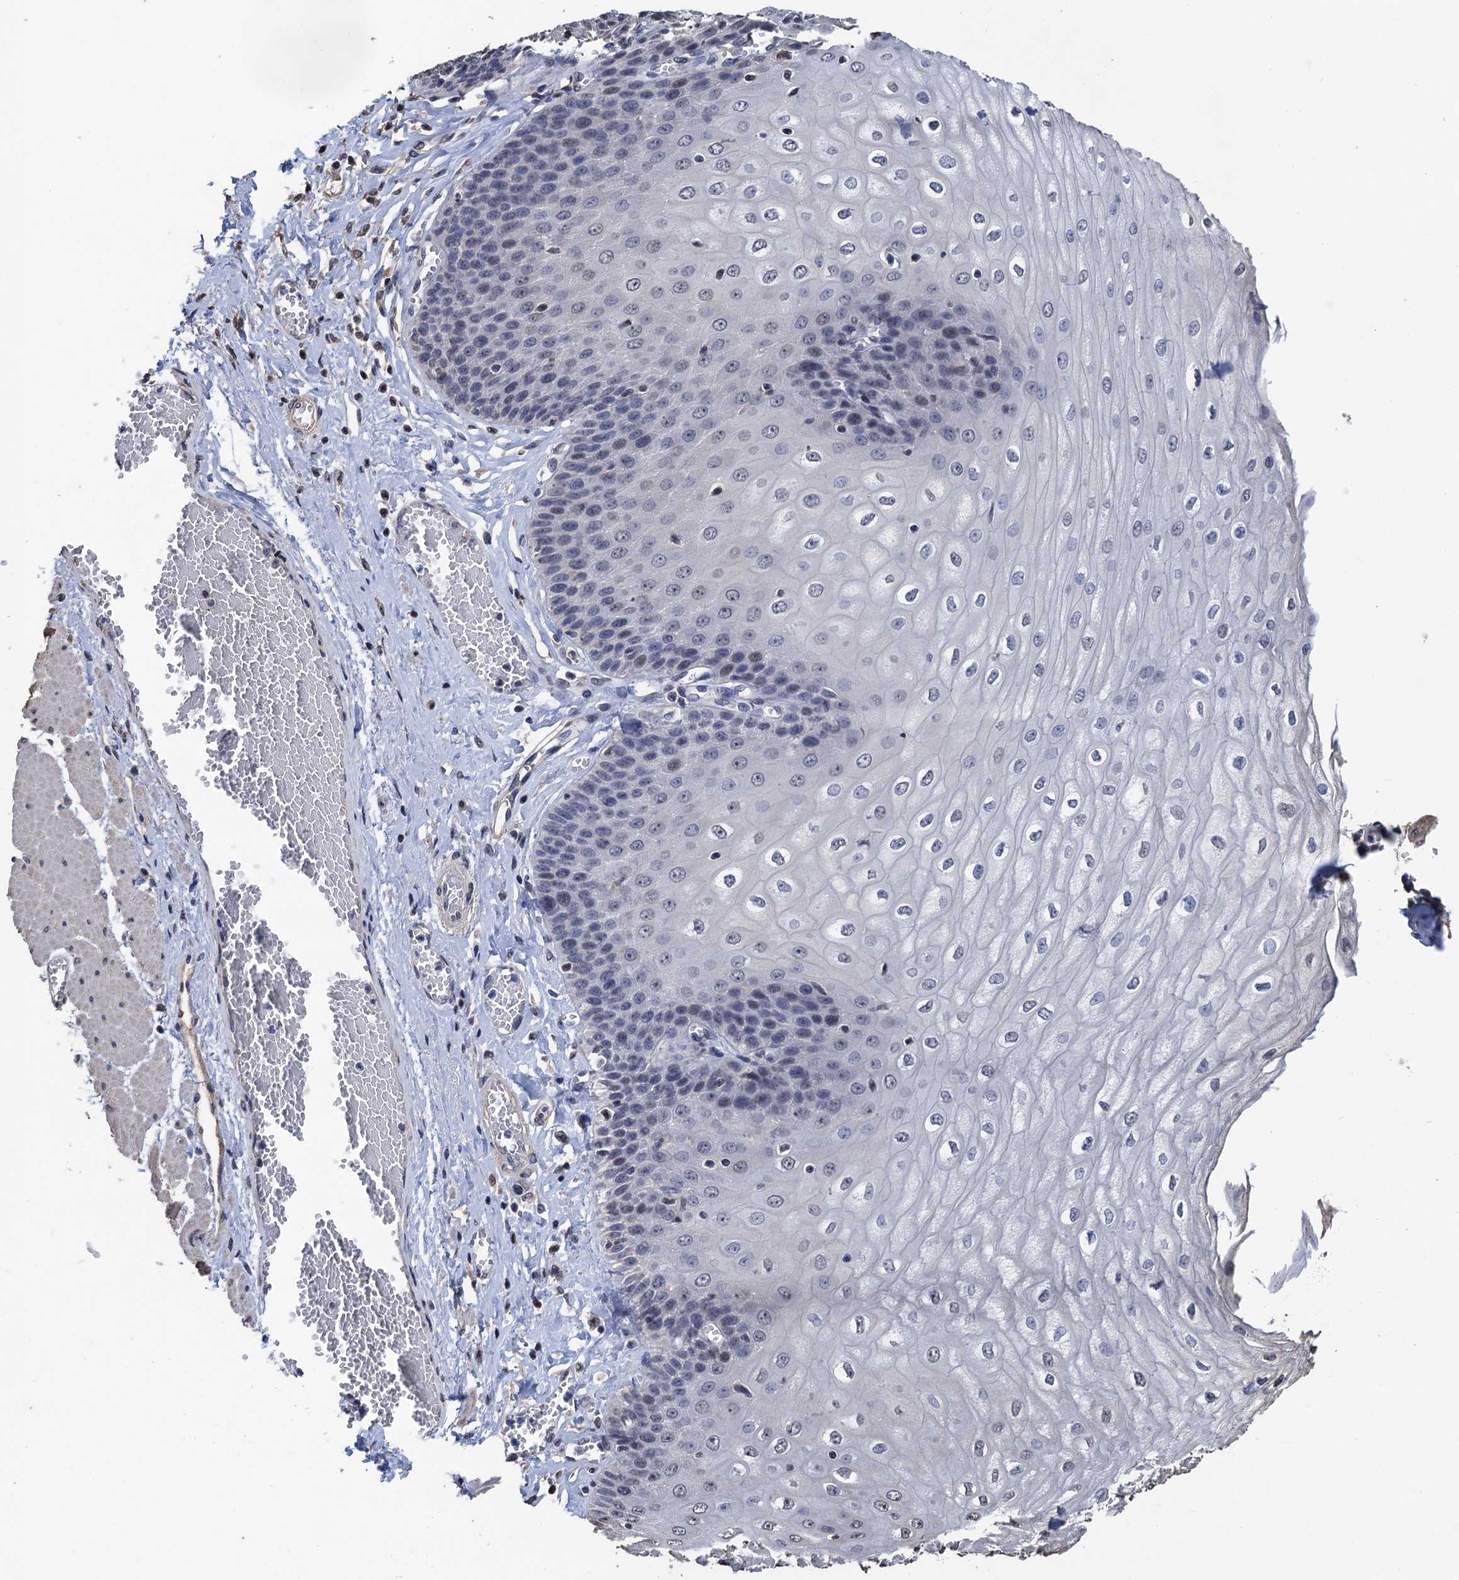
{"staining": {"intensity": "moderate", "quantity": "<25%", "location": "nuclear"}, "tissue": "esophagus", "cell_type": "Squamous epithelial cells", "image_type": "normal", "snomed": [{"axis": "morphology", "description": "Normal tissue, NOS"}, {"axis": "topography", "description": "Esophagus"}], "caption": "Human esophagus stained for a protein (brown) exhibits moderate nuclear positive staining in about <25% of squamous epithelial cells.", "gene": "ART5", "patient": {"sex": "male", "age": 60}}